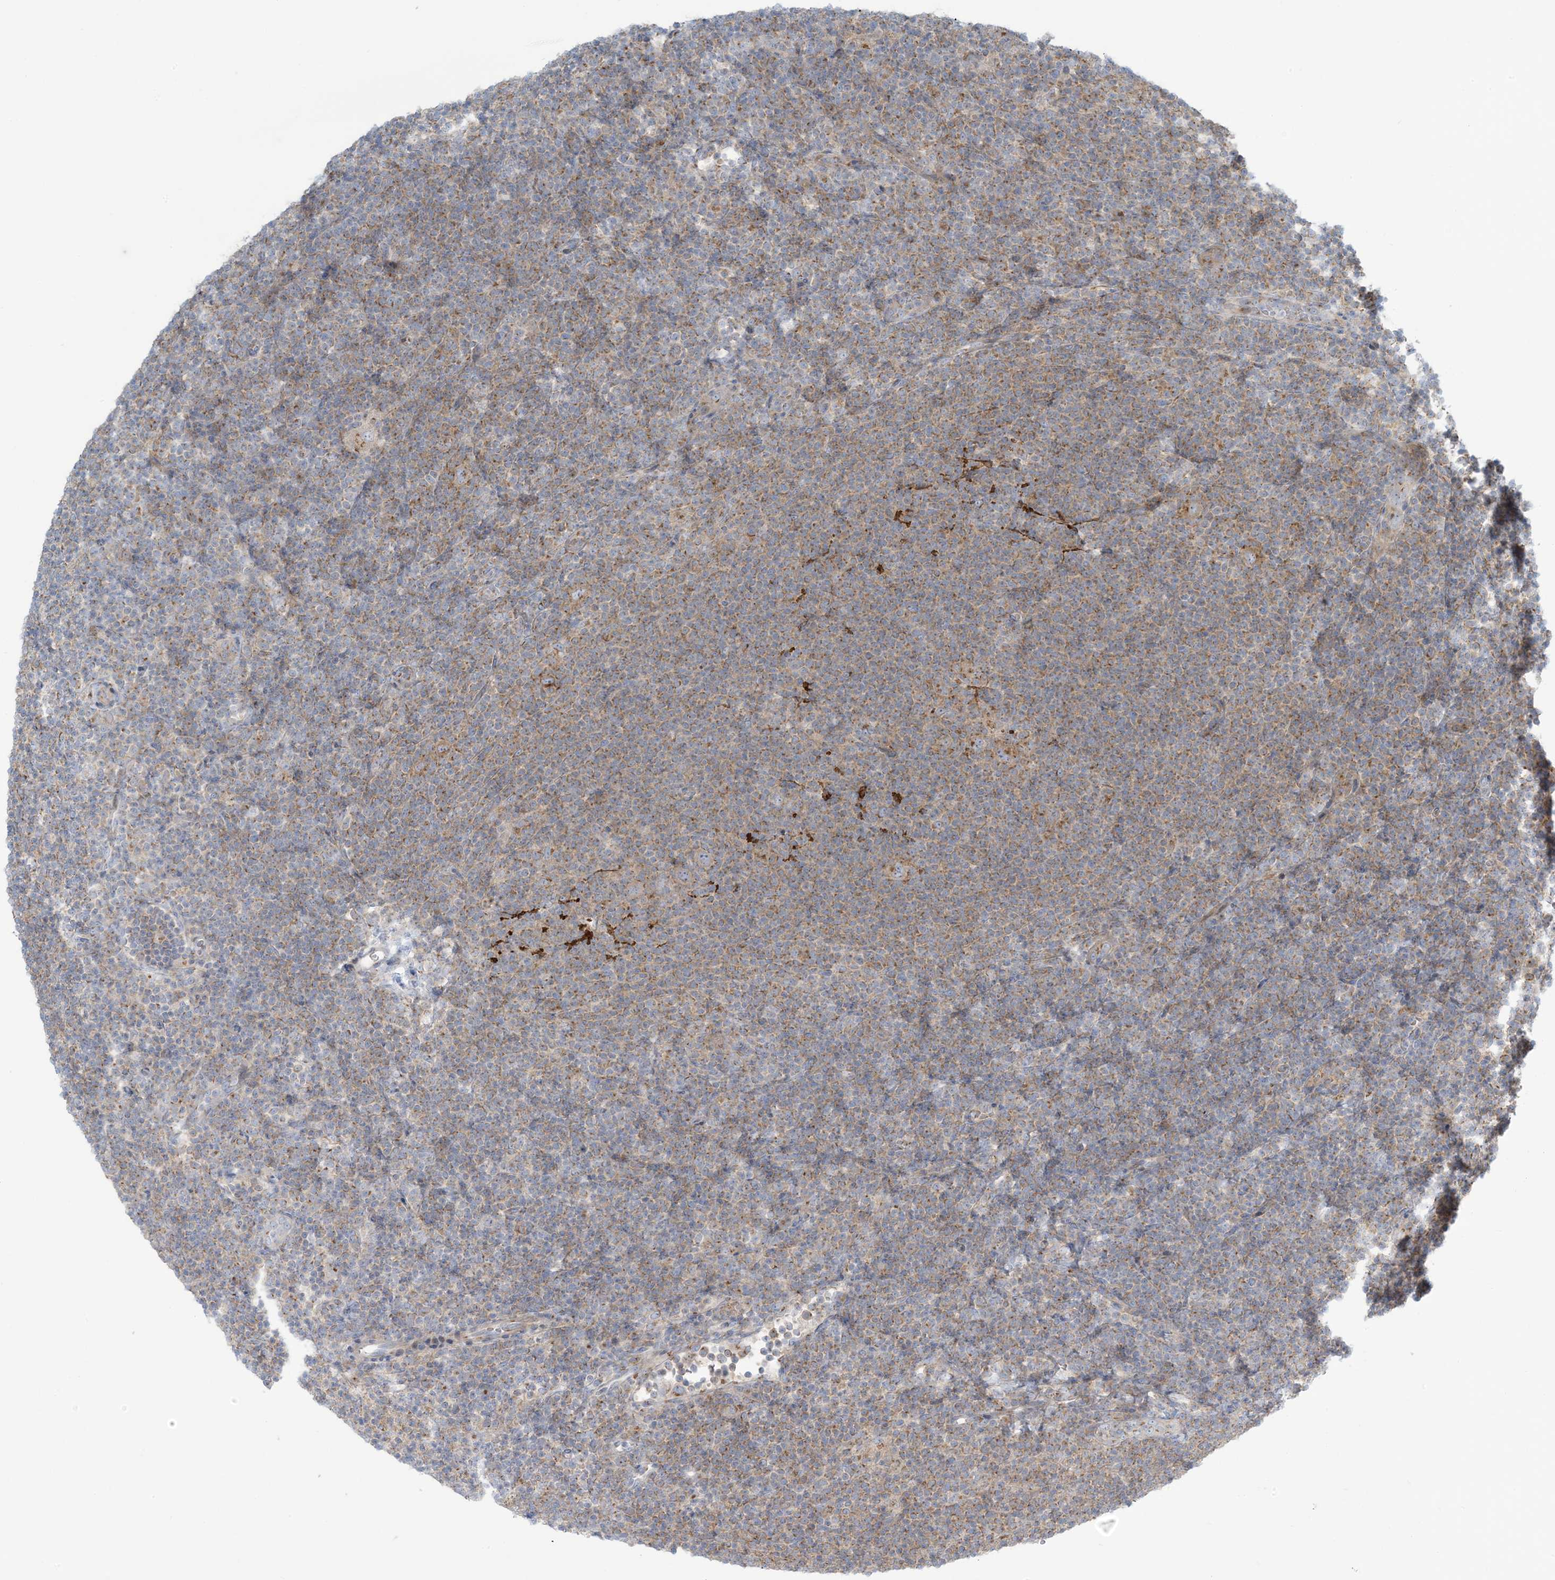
{"staining": {"intensity": "weak", "quantity": "<25%", "location": "cytoplasmic/membranous"}, "tissue": "lymphoma", "cell_type": "Tumor cells", "image_type": "cancer", "snomed": [{"axis": "morphology", "description": "Hodgkin's disease, NOS"}, {"axis": "topography", "description": "Lymph node"}], "caption": "High power microscopy image of an immunohistochemistry (IHC) micrograph of Hodgkin's disease, revealing no significant expression in tumor cells.", "gene": "AFTPH", "patient": {"sex": "female", "age": 57}}